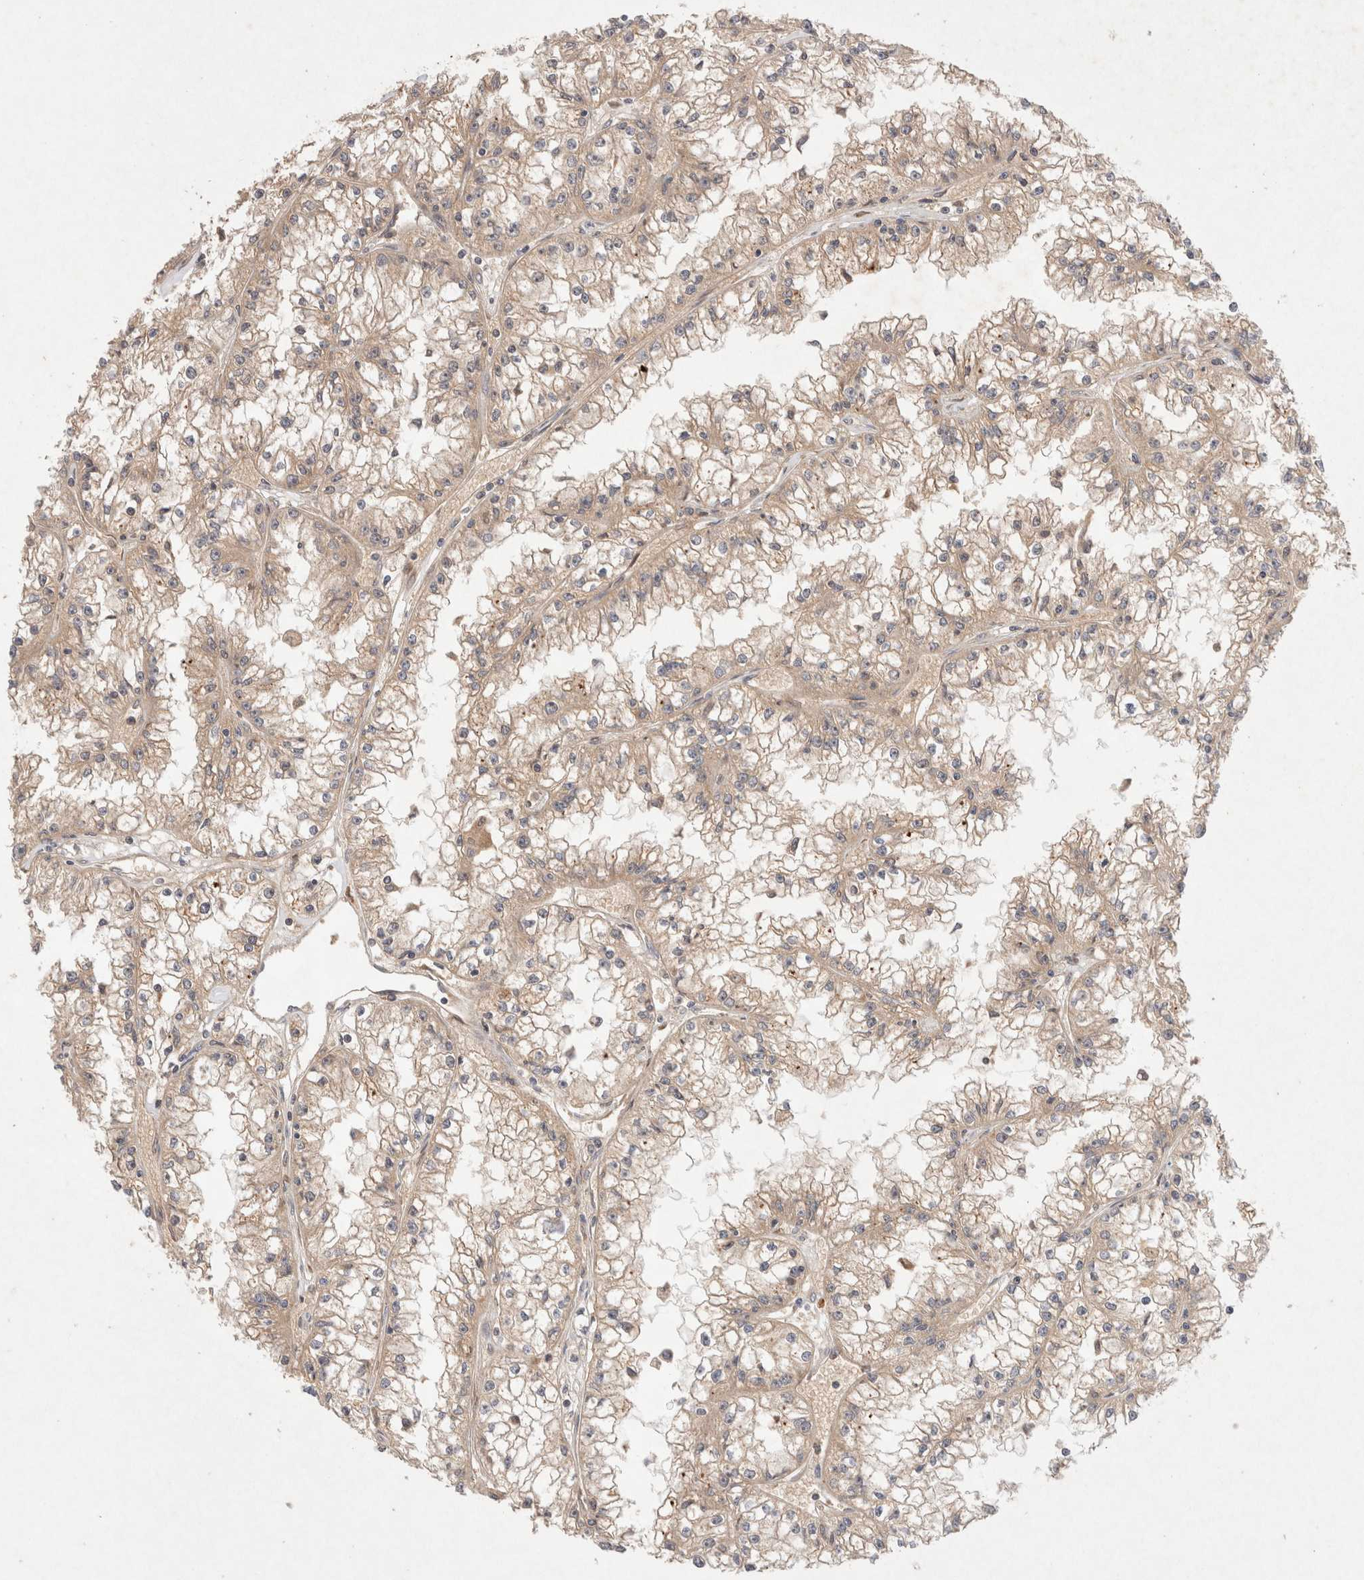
{"staining": {"intensity": "weak", "quantity": ">75%", "location": "cytoplasmic/membranous"}, "tissue": "renal cancer", "cell_type": "Tumor cells", "image_type": "cancer", "snomed": [{"axis": "morphology", "description": "Adenocarcinoma, NOS"}, {"axis": "topography", "description": "Kidney"}], "caption": "Adenocarcinoma (renal) tissue shows weak cytoplasmic/membranous expression in approximately >75% of tumor cells Using DAB (brown) and hematoxylin (blue) stains, captured at high magnification using brightfield microscopy.", "gene": "KLHL20", "patient": {"sex": "male", "age": 56}}